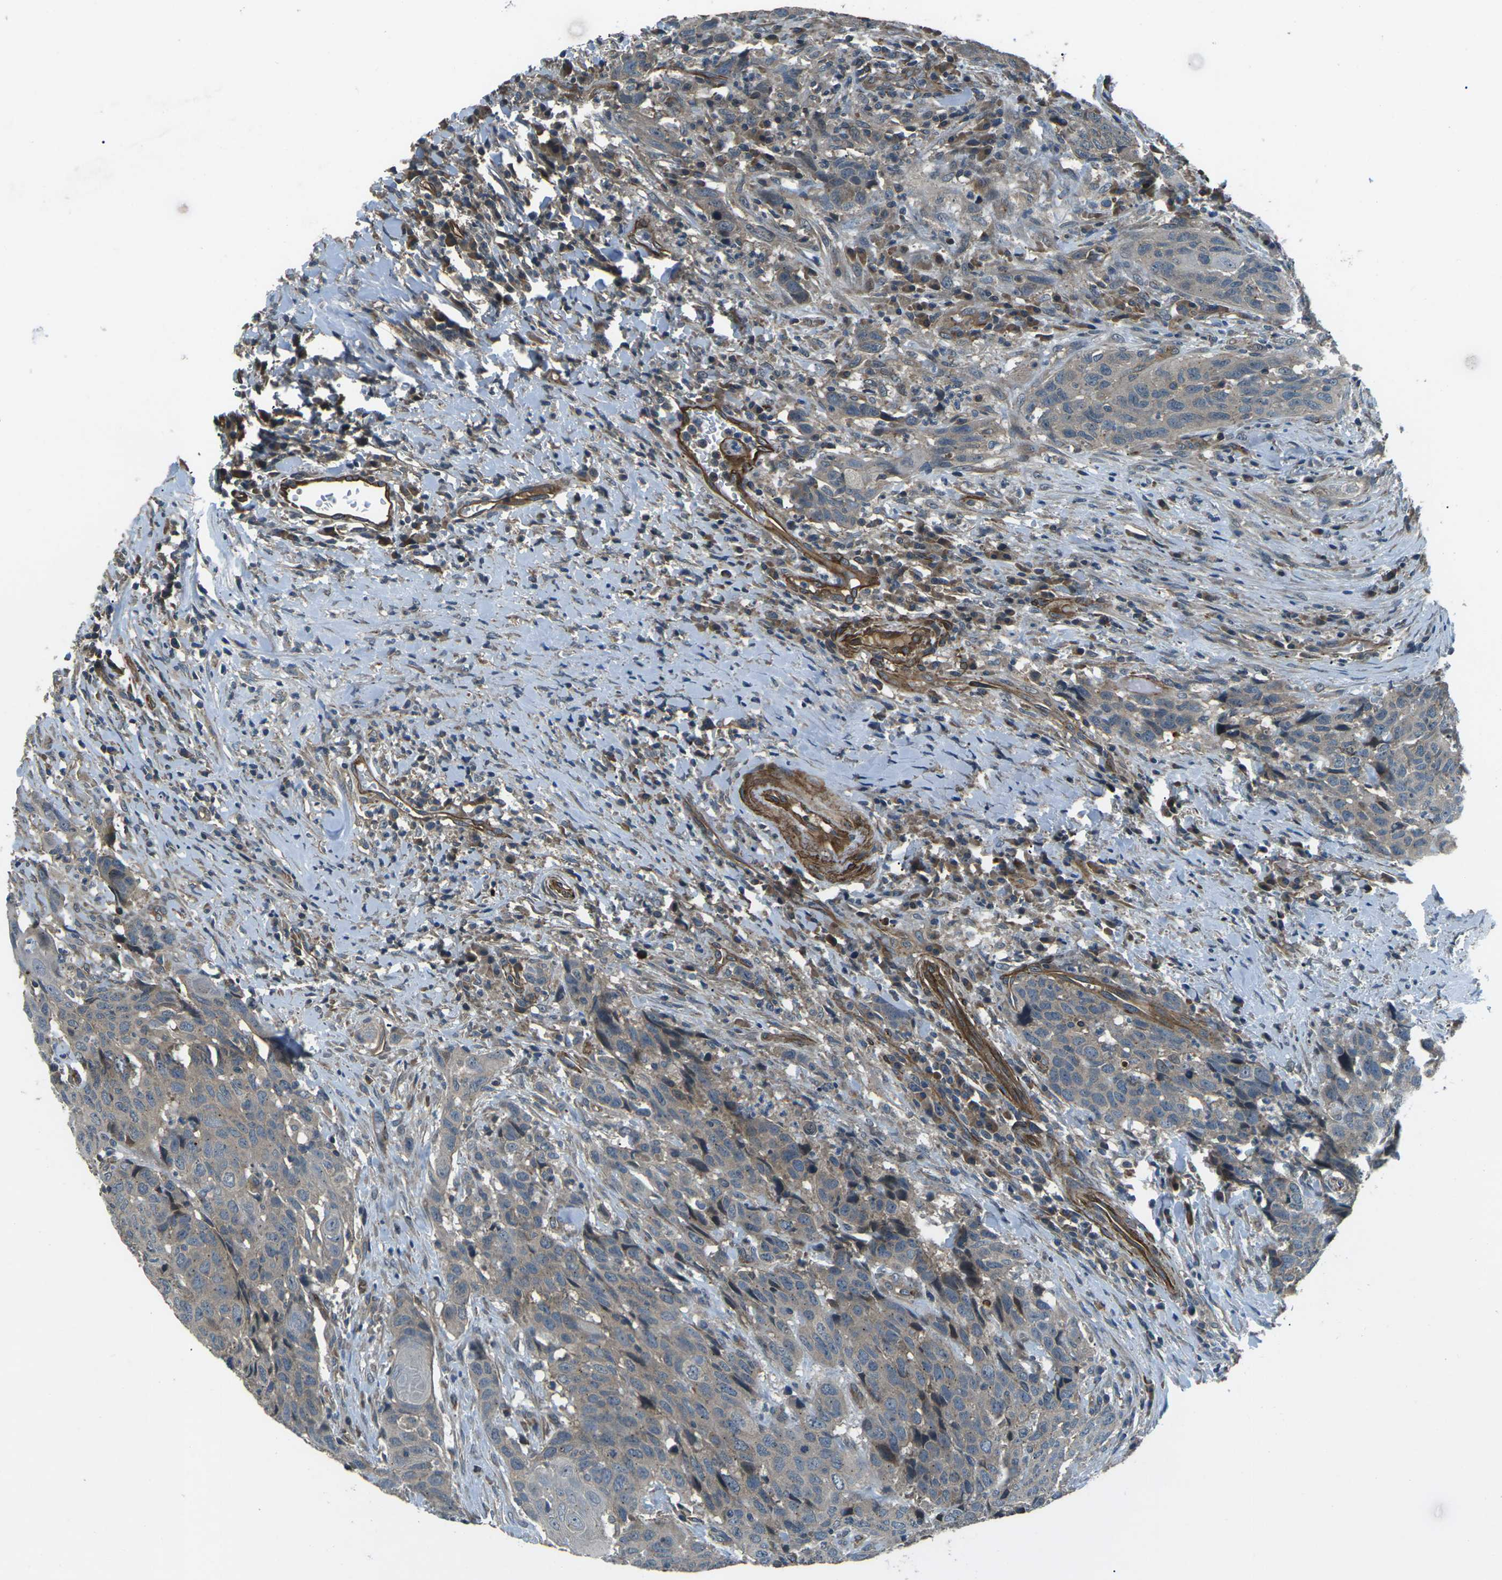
{"staining": {"intensity": "weak", "quantity": "<25%", "location": "cytoplasmic/membranous"}, "tissue": "head and neck cancer", "cell_type": "Tumor cells", "image_type": "cancer", "snomed": [{"axis": "morphology", "description": "Squamous cell carcinoma, NOS"}, {"axis": "topography", "description": "Head-Neck"}], "caption": "DAB (3,3'-diaminobenzidine) immunohistochemical staining of squamous cell carcinoma (head and neck) exhibits no significant staining in tumor cells.", "gene": "AFAP1", "patient": {"sex": "male", "age": 66}}